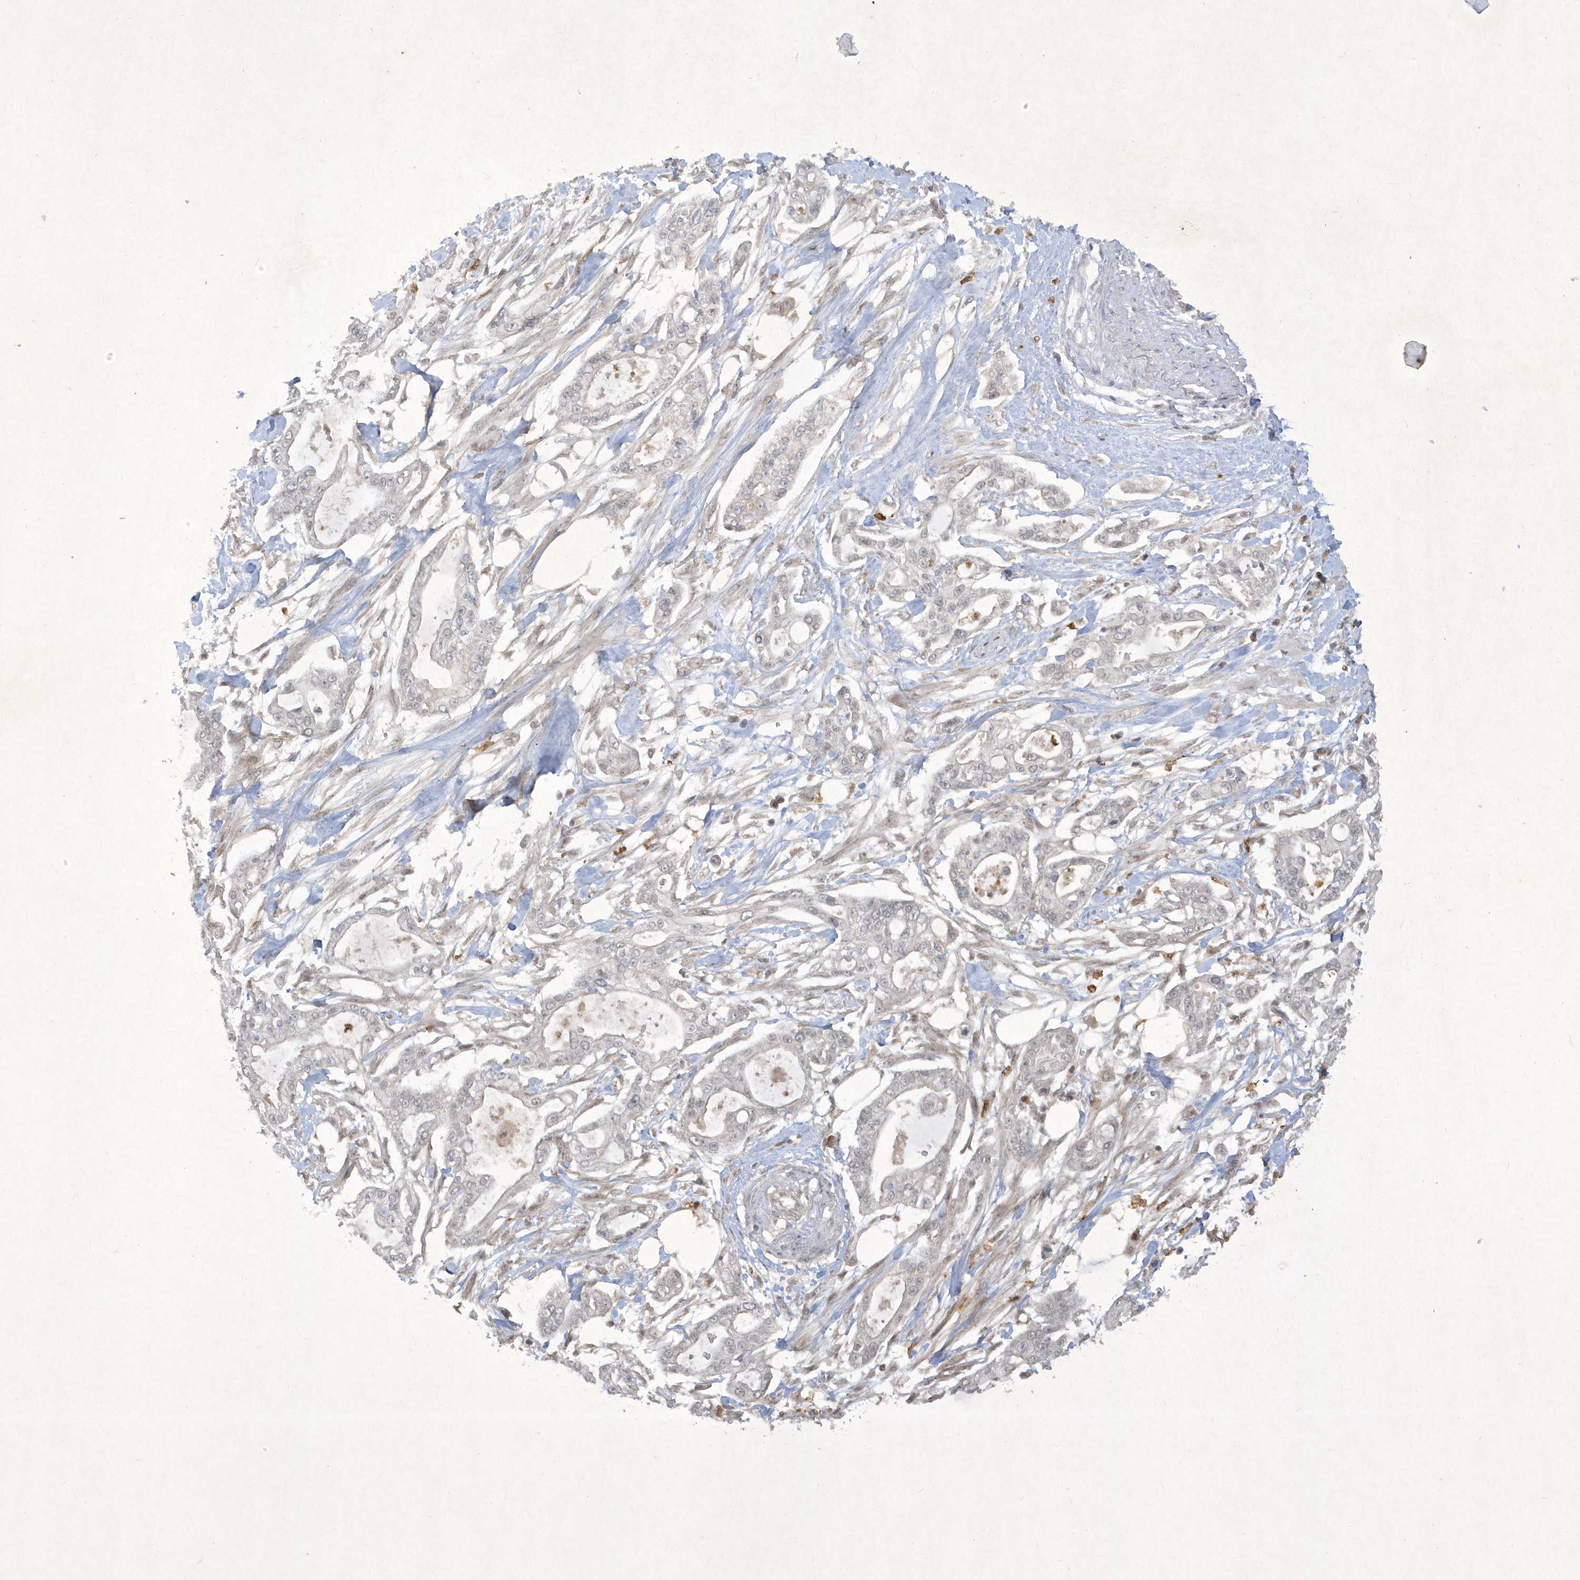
{"staining": {"intensity": "negative", "quantity": "none", "location": "none"}, "tissue": "pancreatic cancer", "cell_type": "Tumor cells", "image_type": "cancer", "snomed": [{"axis": "morphology", "description": "Adenocarcinoma, NOS"}, {"axis": "topography", "description": "Pancreas"}], "caption": "Tumor cells are negative for protein expression in human pancreatic cancer (adenocarcinoma). (DAB immunohistochemistry with hematoxylin counter stain).", "gene": "ZNF213", "patient": {"sex": "male", "age": 68}}